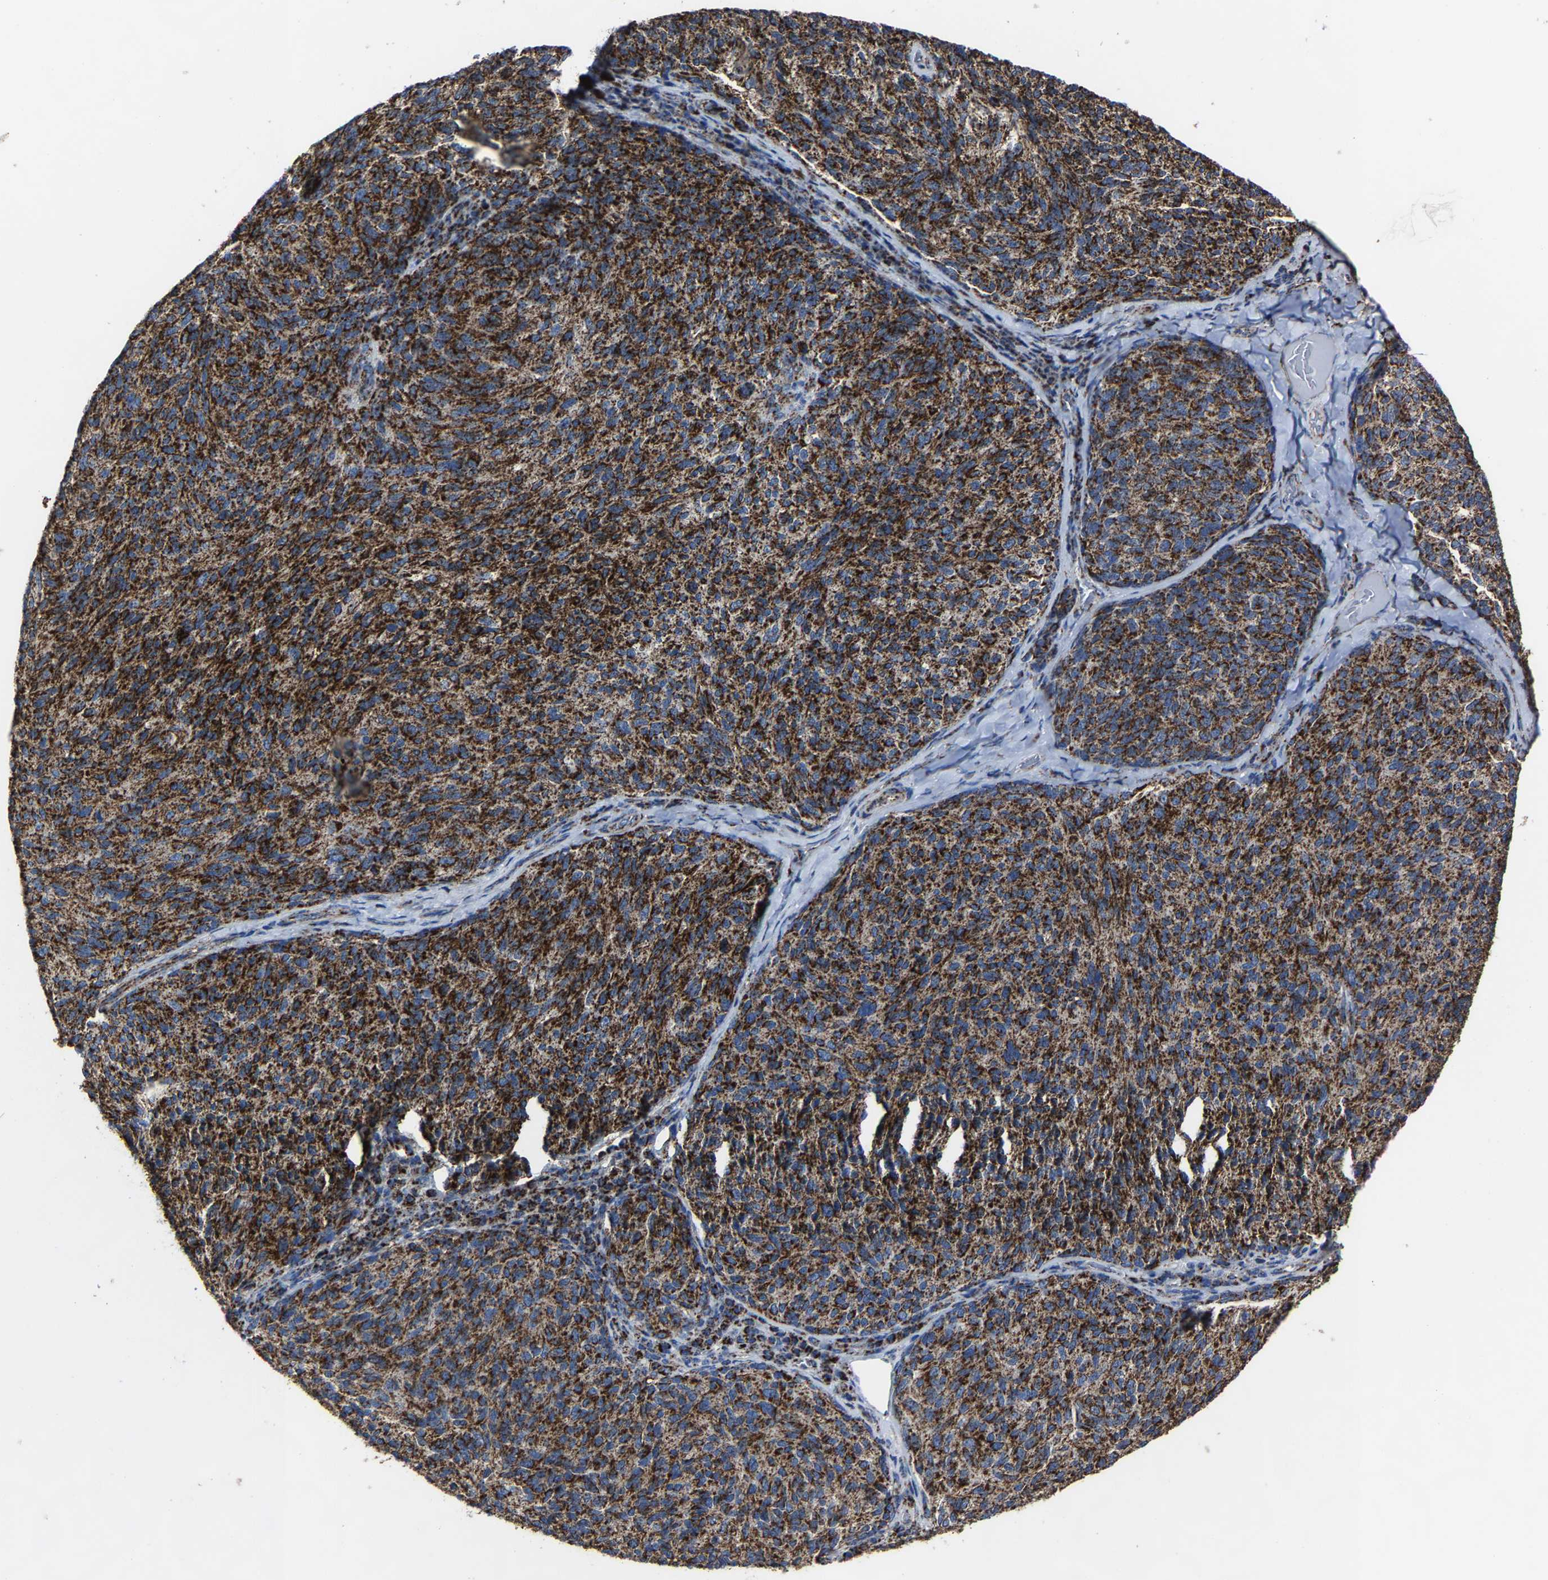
{"staining": {"intensity": "strong", "quantity": ">75%", "location": "cytoplasmic/membranous"}, "tissue": "melanoma", "cell_type": "Tumor cells", "image_type": "cancer", "snomed": [{"axis": "morphology", "description": "Malignant melanoma, NOS"}, {"axis": "topography", "description": "Skin"}], "caption": "Immunohistochemistry of malignant melanoma demonstrates high levels of strong cytoplasmic/membranous staining in approximately >75% of tumor cells. (Brightfield microscopy of DAB IHC at high magnification).", "gene": "NDUFV3", "patient": {"sex": "female", "age": 73}}